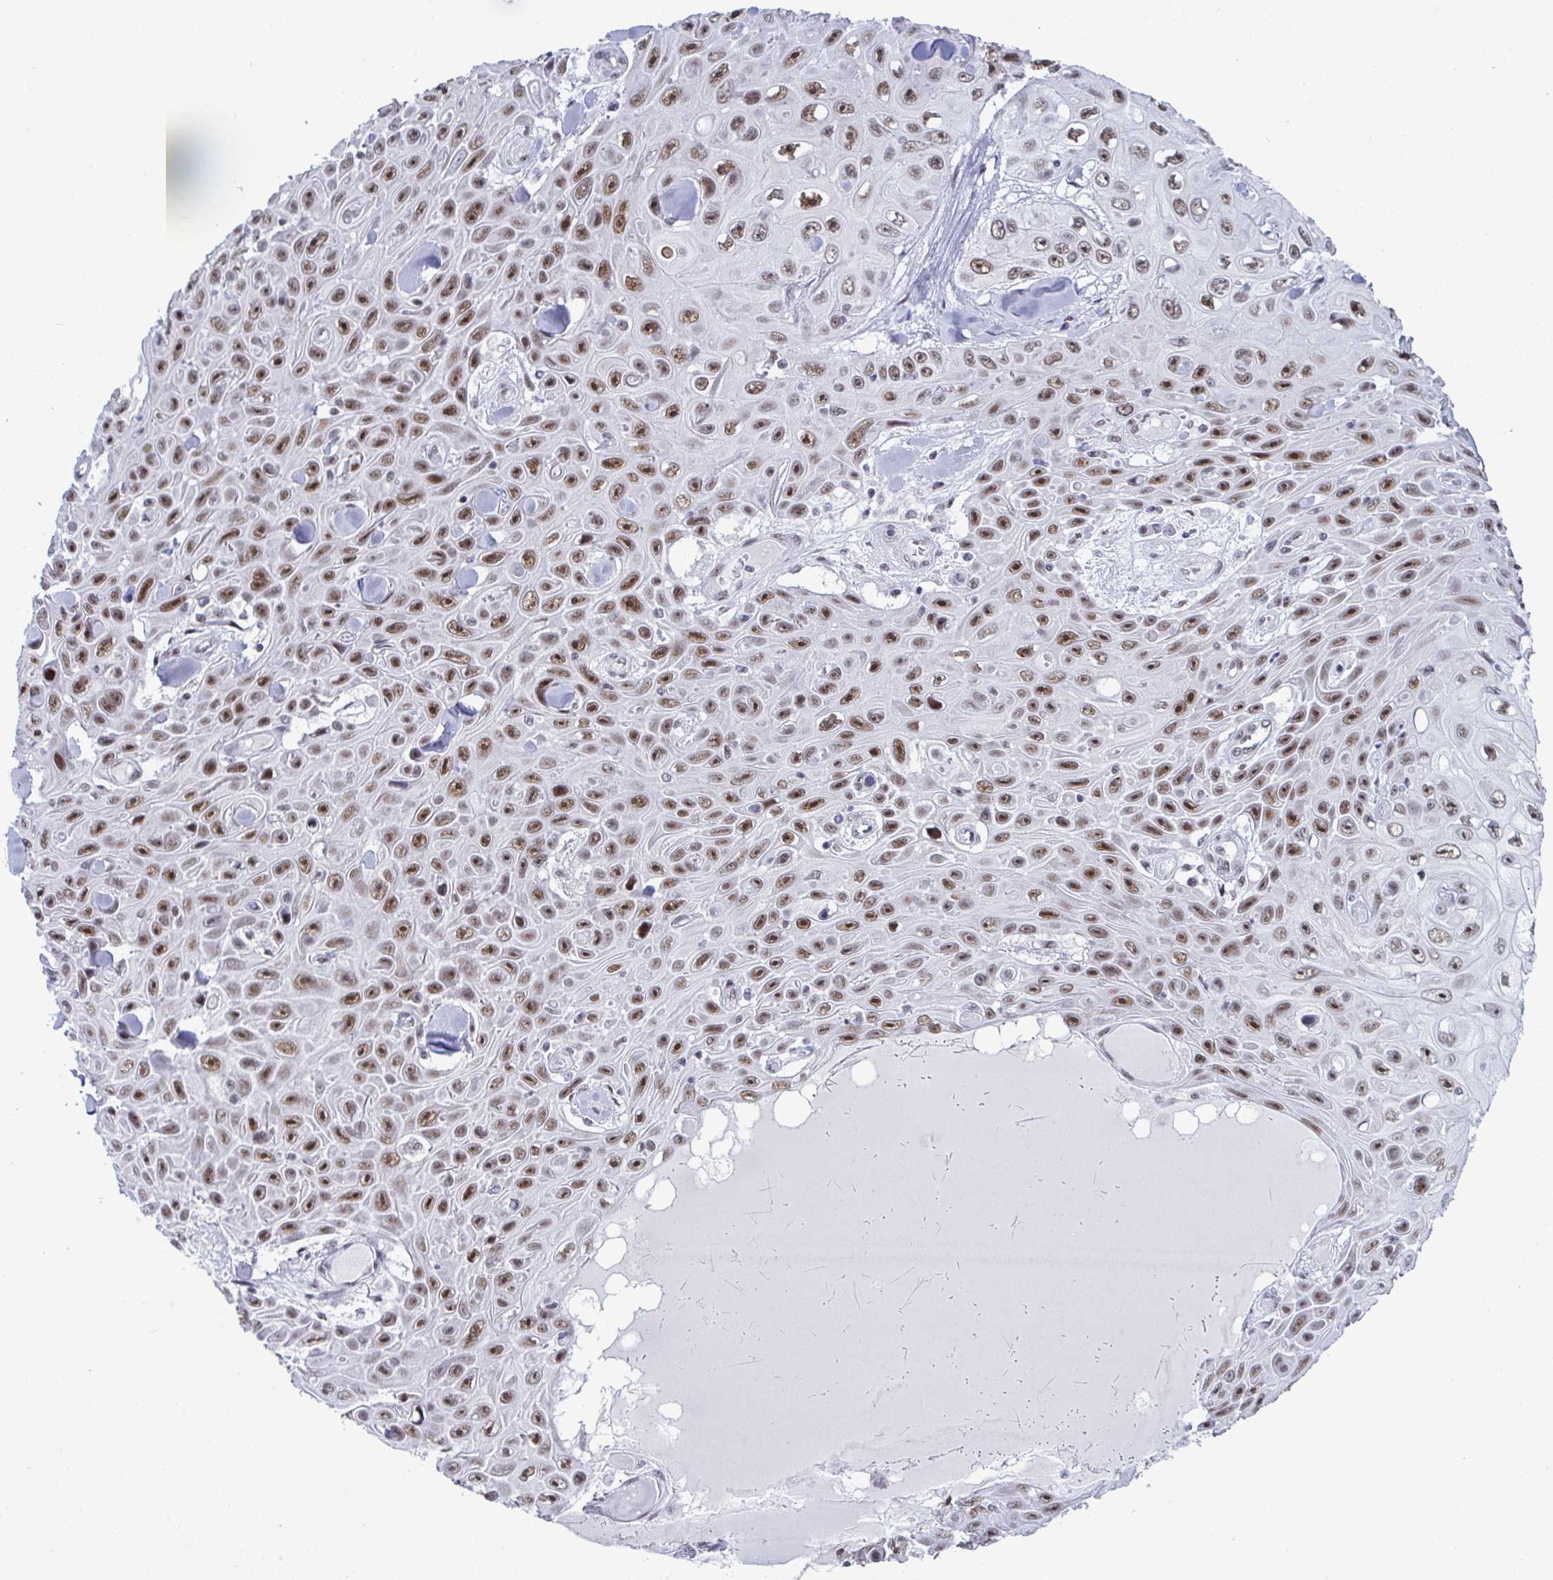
{"staining": {"intensity": "moderate", "quantity": ">75%", "location": "nuclear"}, "tissue": "skin cancer", "cell_type": "Tumor cells", "image_type": "cancer", "snomed": [{"axis": "morphology", "description": "Squamous cell carcinoma, NOS"}, {"axis": "topography", "description": "Skin"}], "caption": "An image of human skin cancer stained for a protein exhibits moderate nuclear brown staining in tumor cells.", "gene": "PPP1R10", "patient": {"sex": "male", "age": 82}}